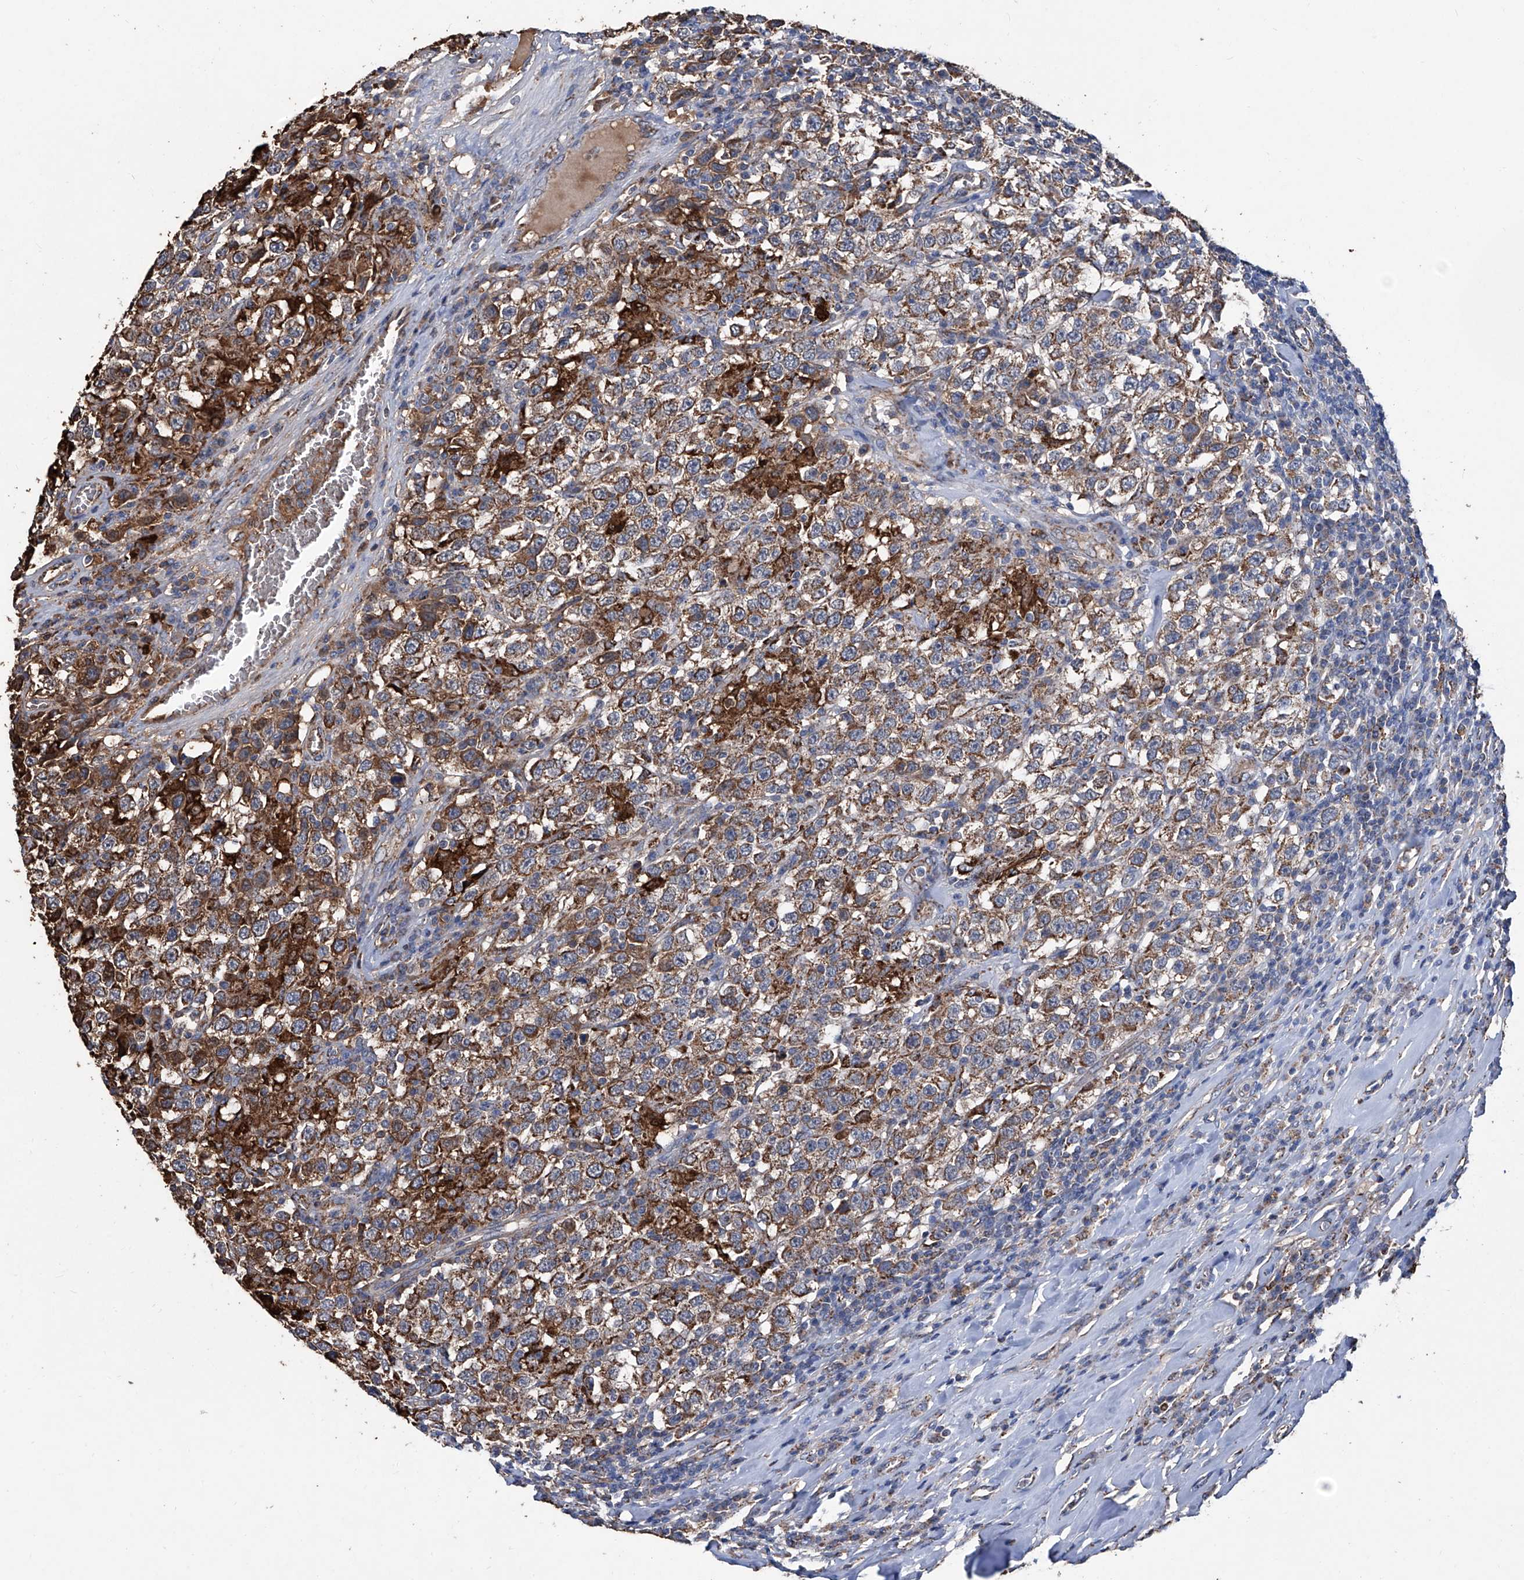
{"staining": {"intensity": "moderate", "quantity": ">75%", "location": "cytoplasmic/membranous"}, "tissue": "testis cancer", "cell_type": "Tumor cells", "image_type": "cancer", "snomed": [{"axis": "morphology", "description": "Seminoma, NOS"}, {"axis": "topography", "description": "Testis"}], "caption": "Human seminoma (testis) stained for a protein (brown) reveals moderate cytoplasmic/membranous positive expression in approximately >75% of tumor cells.", "gene": "NHS", "patient": {"sex": "male", "age": 41}}